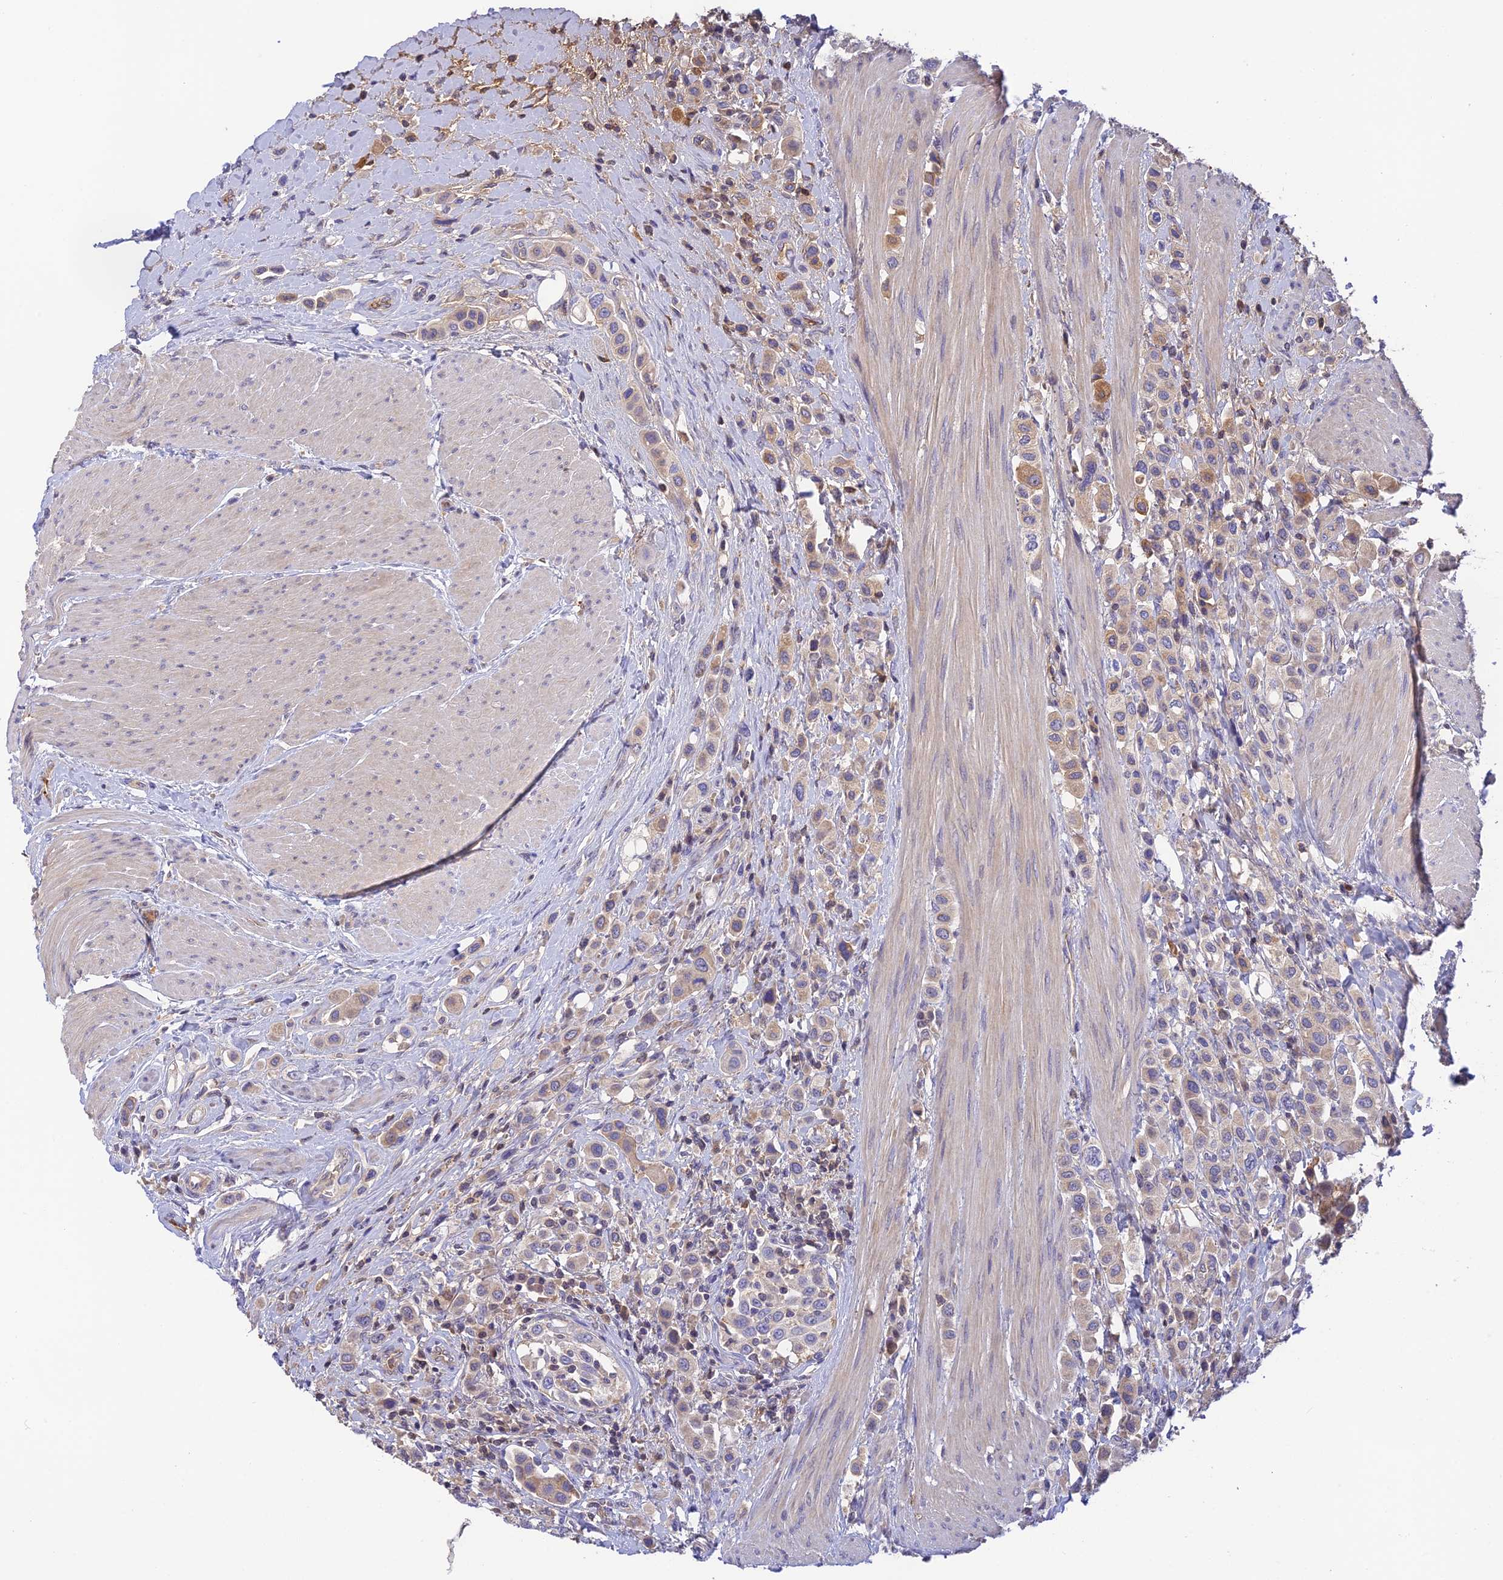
{"staining": {"intensity": "moderate", "quantity": "<25%", "location": "cytoplasmic/membranous"}, "tissue": "urothelial cancer", "cell_type": "Tumor cells", "image_type": "cancer", "snomed": [{"axis": "morphology", "description": "Urothelial carcinoma, High grade"}, {"axis": "topography", "description": "Urinary bladder"}], "caption": "Immunohistochemical staining of human urothelial cancer displays low levels of moderate cytoplasmic/membranous protein expression in approximately <25% of tumor cells.", "gene": "HDHD2", "patient": {"sex": "male", "age": 50}}